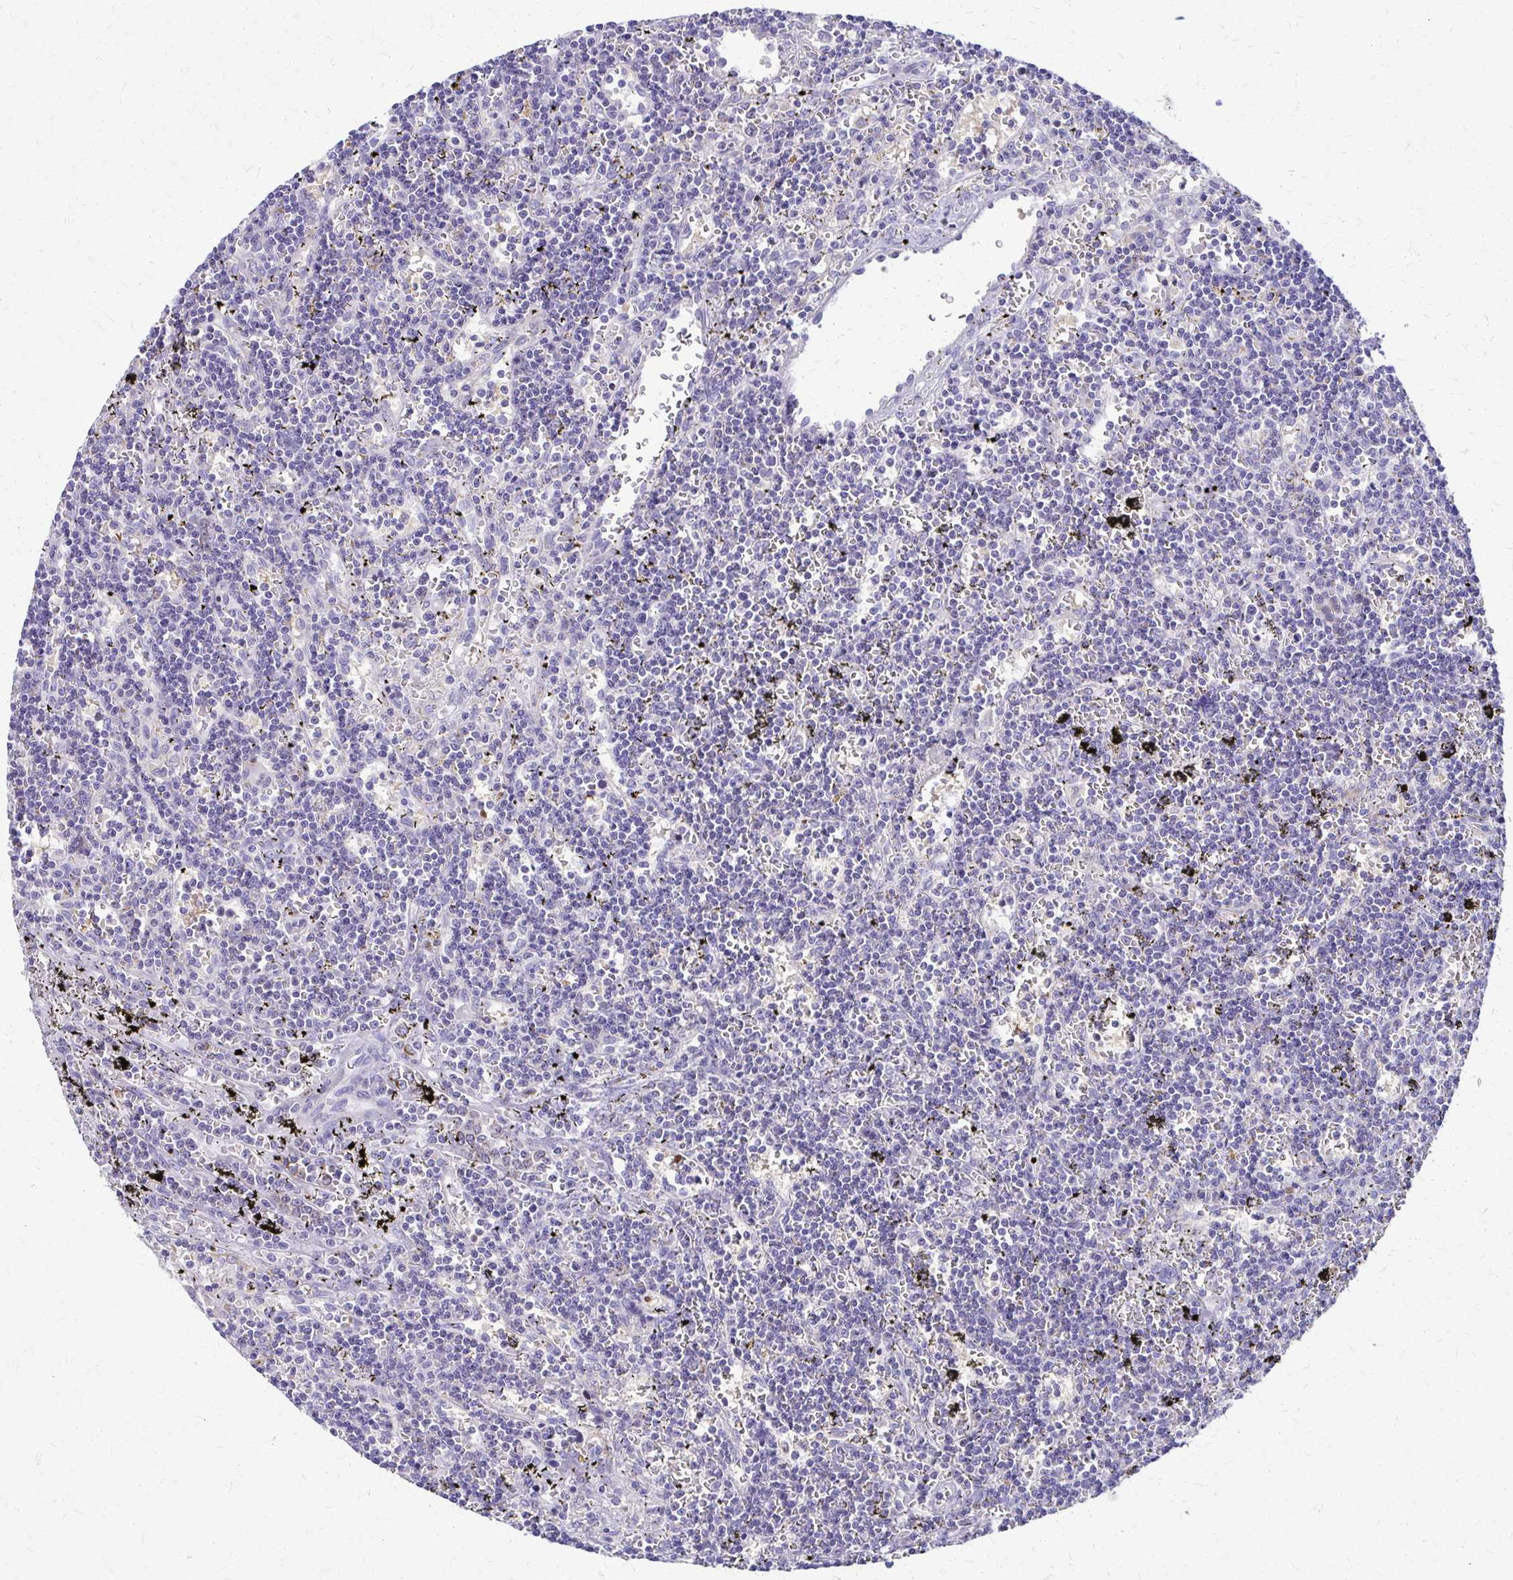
{"staining": {"intensity": "negative", "quantity": "none", "location": "none"}, "tissue": "lymphoma", "cell_type": "Tumor cells", "image_type": "cancer", "snomed": [{"axis": "morphology", "description": "Malignant lymphoma, non-Hodgkin's type, Low grade"}, {"axis": "topography", "description": "Spleen"}], "caption": "Malignant lymphoma, non-Hodgkin's type (low-grade) was stained to show a protein in brown. There is no significant expression in tumor cells.", "gene": "SAMD13", "patient": {"sex": "male", "age": 60}}